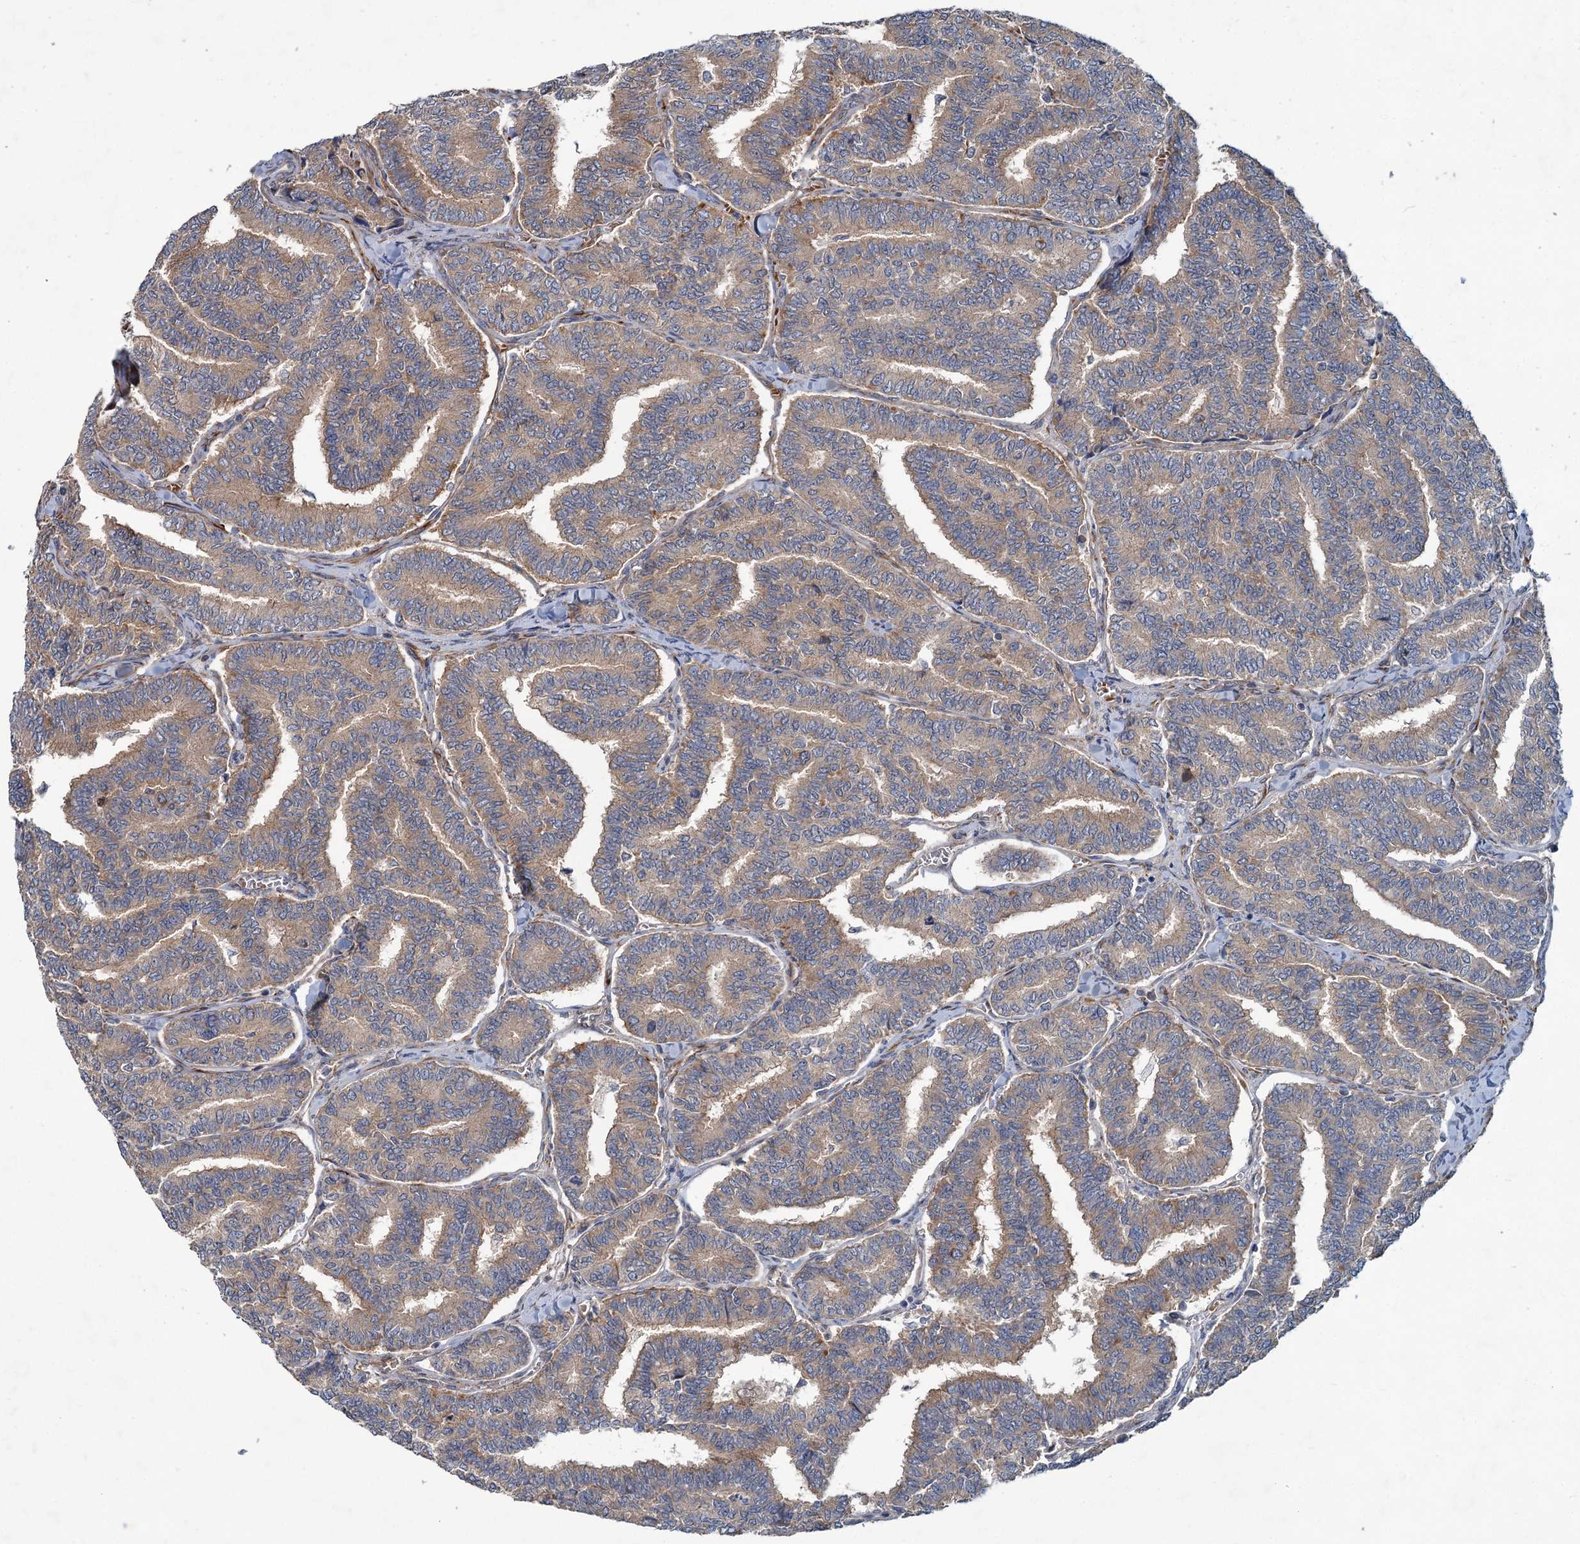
{"staining": {"intensity": "weak", "quantity": ">75%", "location": "cytoplasmic/membranous"}, "tissue": "thyroid cancer", "cell_type": "Tumor cells", "image_type": "cancer", "snomed": [{"axis": "morphology", "description": "Papillary adenocarcinoma, NOS"}, {"axis": "topography", "description": "Thyroid gland"}], "caption": "Thyroid cancer (papillary adenocarcinoma) was stained to show a protein in brown. There is low levels of weak cytoplasmic/membranous staining in about >75% of tumor cells. The staining was performed using DAB, with brown indicating positive protein expression. Nuclei are stained blue with hematoxylin.", "gene": "PKN2", "patient": {"sex": "female", "age": 35}}